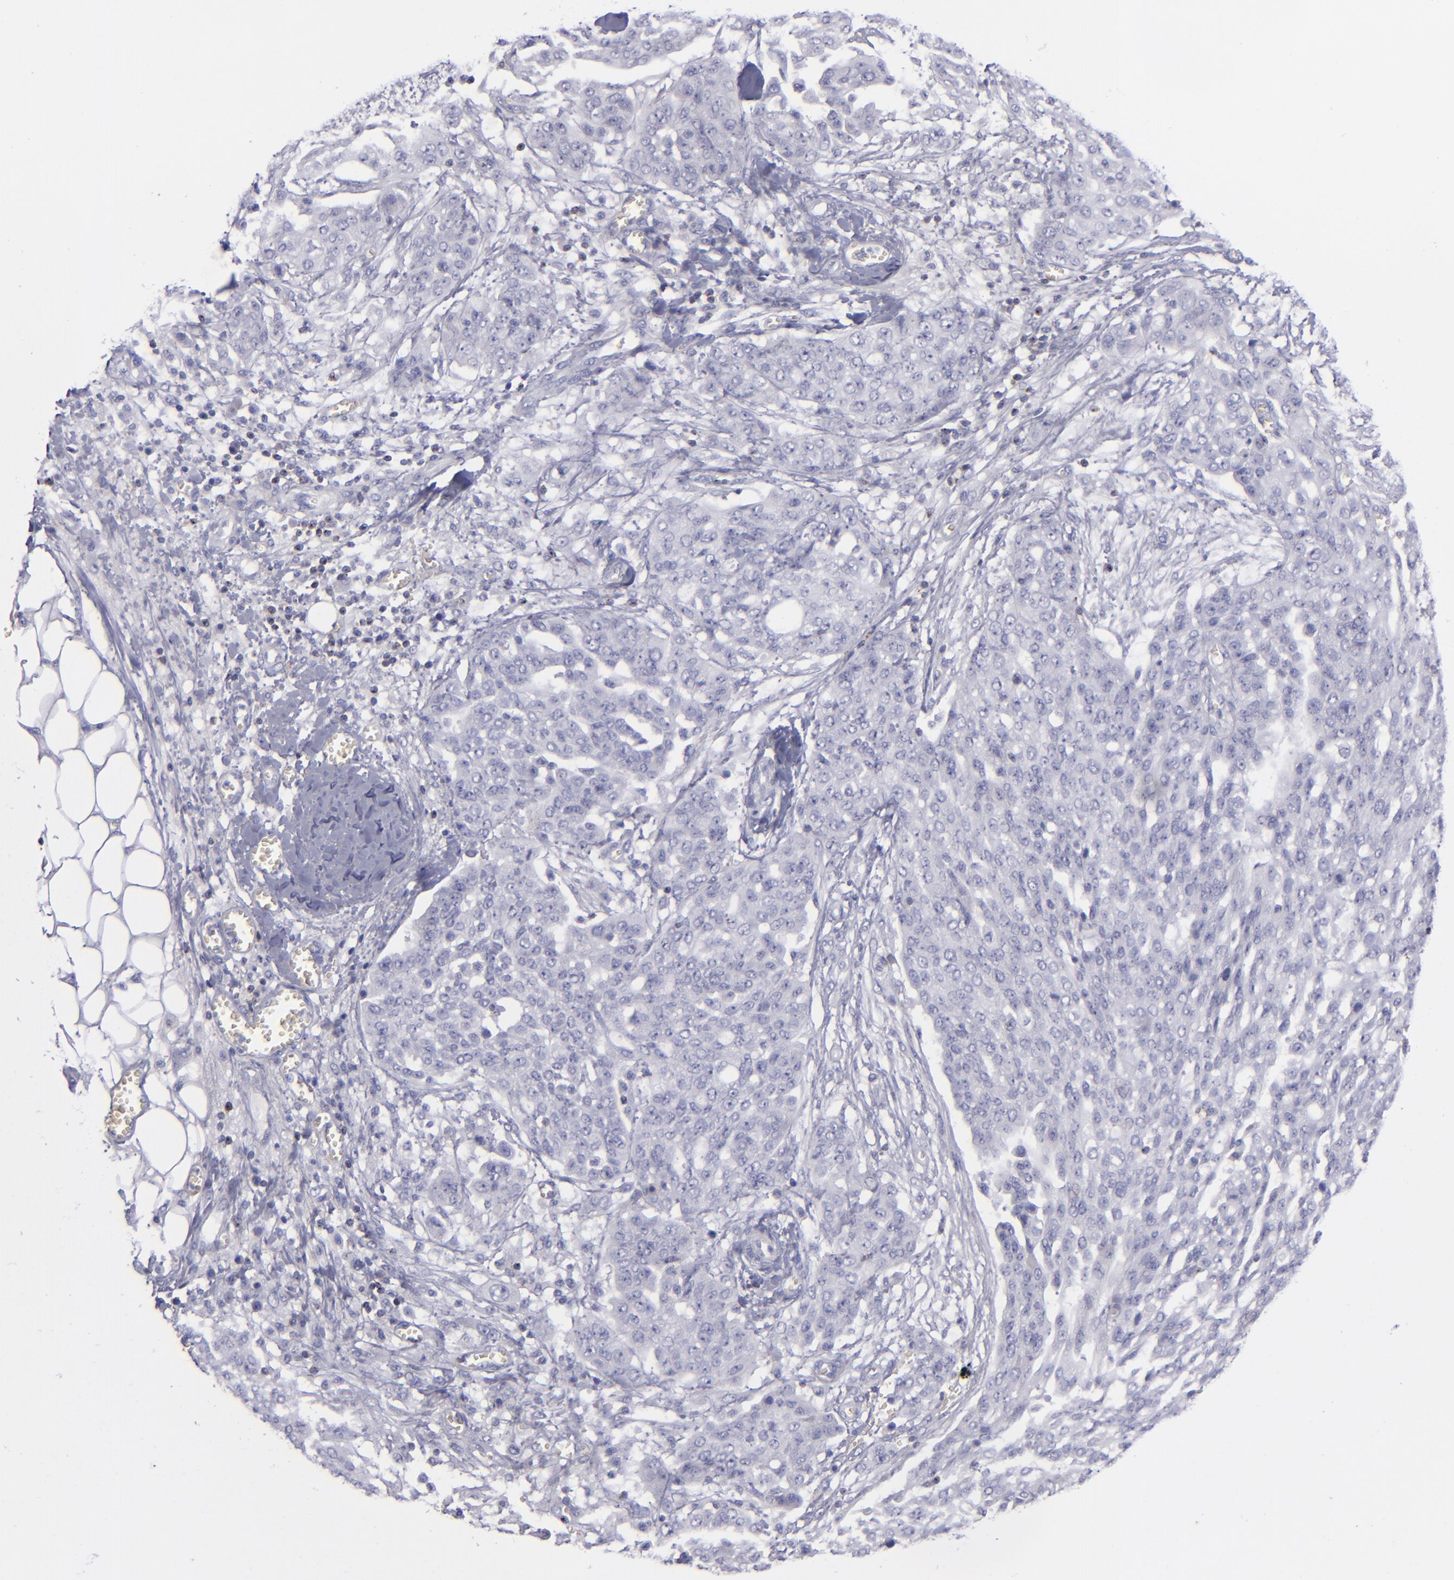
{"staining": {"intensity": "negative", "quantity": "none", "location": "none"}, "tissue": "ovarian cancer", "cell_type": "Tumor cells", "image_type": "cancer", "snomed": [{"axis": "morphology", "description": "Cystadenocarcinoma, serous, NOS"}, {"axis": "topography", "description": "Soft tissue"}, {"axis": "topography", "description": "Ovary"}], "caption": "This is a image of immunohistochemistry staining of ovarian cancer, which shows no staining in tumor cells.", "gene": "CD2", "patient": {"sex": "female", "age": 57}}